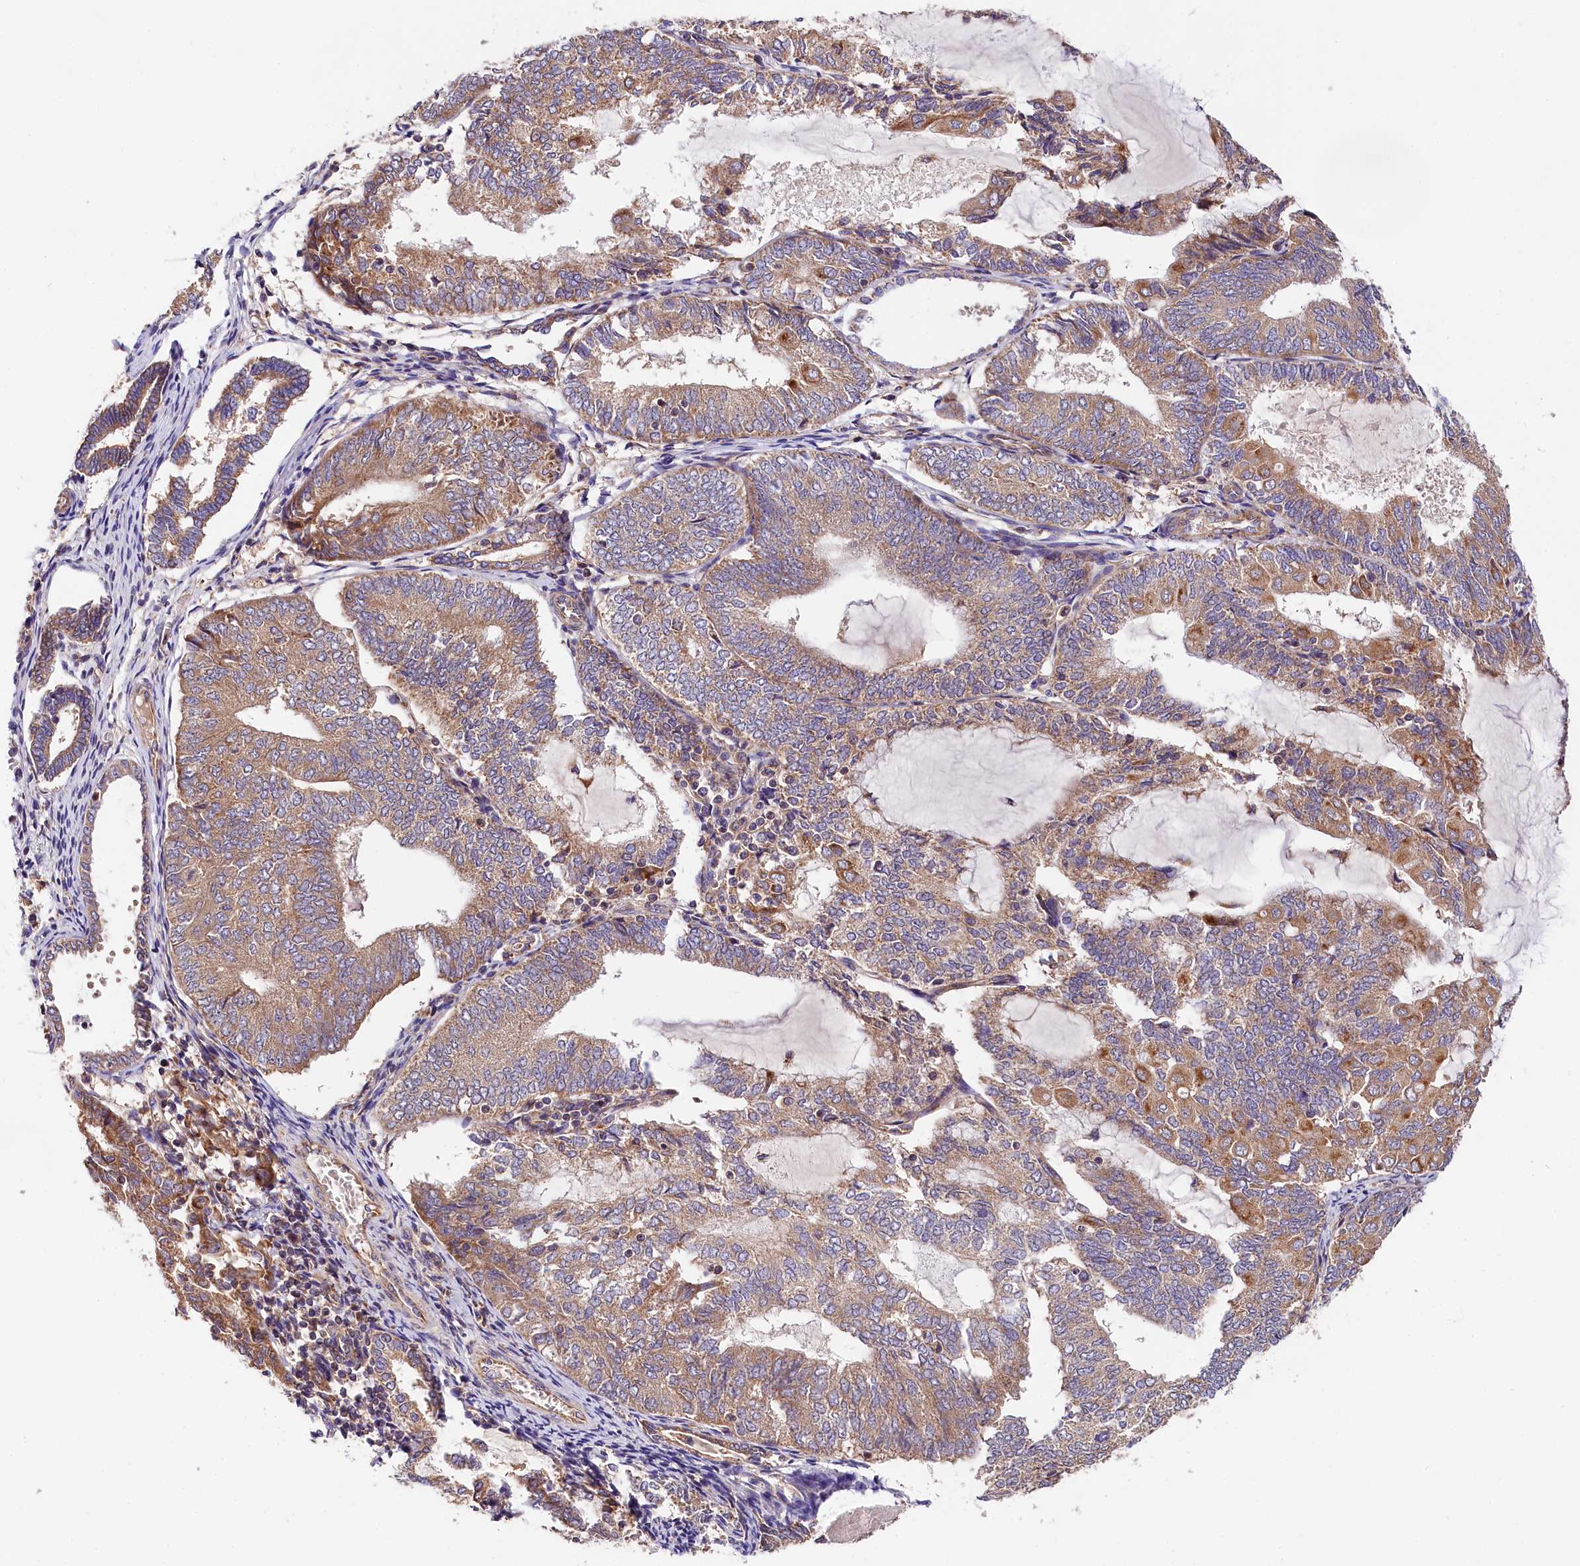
{"staining": {"intensity": "moderate", "quantity": "<25%", "location": "cytoplasmic/membranous"}, "tissue": "endometrial cancer", "cell_type": "Tumor cells", "image_type": "cancer", "snomed": [{"axis": "morphology", "description": "Adenocarcinoma, NOS"}, {"axis": "topography", "description": "Endometrium"}], "caption": "A micrograph of human endometrial cancer stained for a protein reveals moderate cytoplasmic/membranous brown staining in tumor cells. The staining was performed using DAB (3,3'-diaminobenzidine) to visualize the protein expression in brown, while the nuclei were stained in blue with hematoxylin (Magnification: 20x).", "gene": "SPG11", "patient": {"sex": "female", "age": 81}}